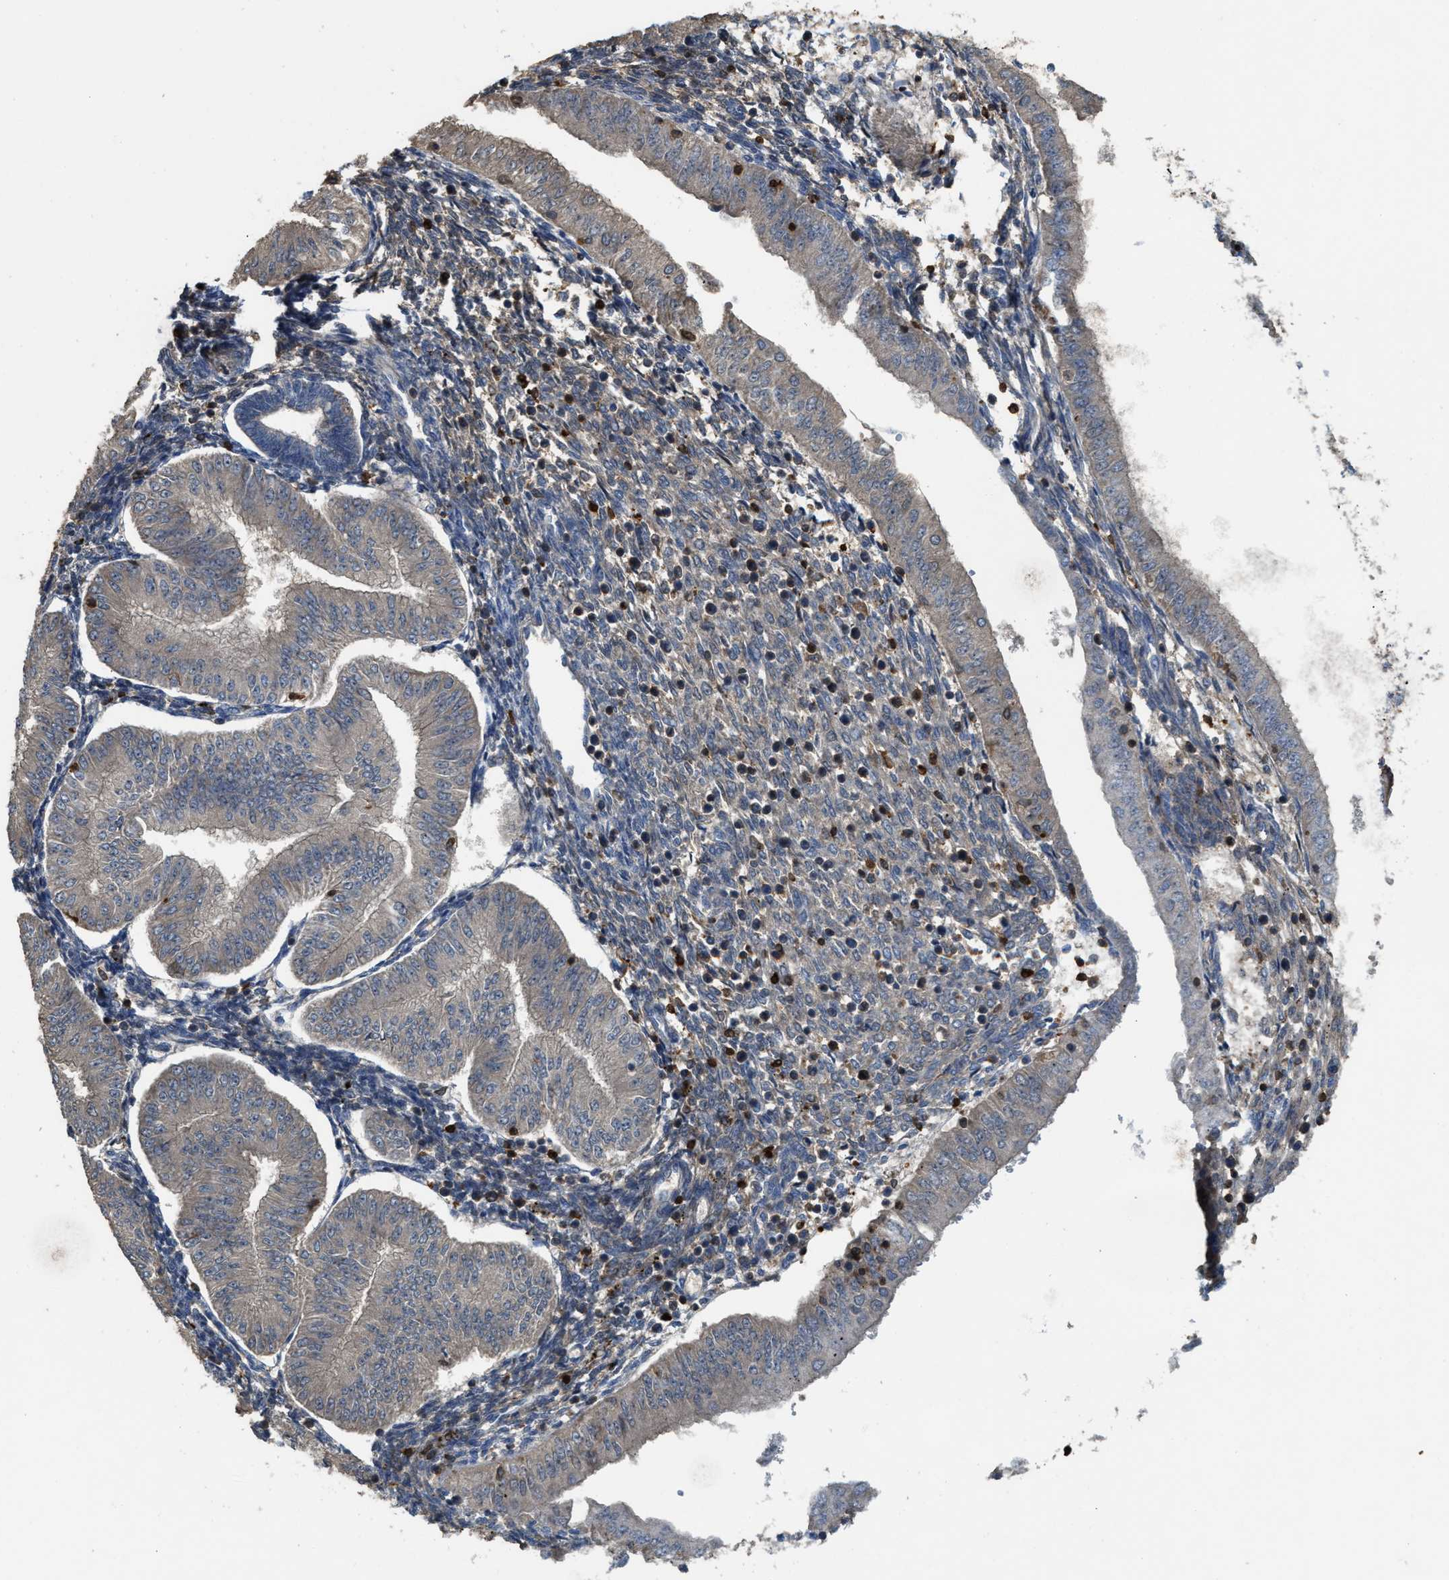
{"staining": {"intensity": "negative", "quantity": "none", "location": "none"}, "tissue": "endometrial cancer", "cell_type": "Tumor cells", "image_type": "cancer", "snomed": [{"axis": "morphology", "description": "Normal tissue, NOS"}, {"axis": "morphology", "description": "Adenocarcinoma, NOS"}, {"axis": "topography", "description": "Endometrium"}], "caption": "An immunohistochemistry (IHC) micrograph of adenocarcinoma (endometrial) is shown. There is no staining in tumor cells of adenocarcinoma (endometrial). Brightfield microscopy of immunohistochemistry stained with DAB (3,3'-diaminobenzidine) (brown) and hematoxylin (blue), captured at high magnification.", "gene": "SERPINB5", "patient": {"sex": "female", "age": 53}}